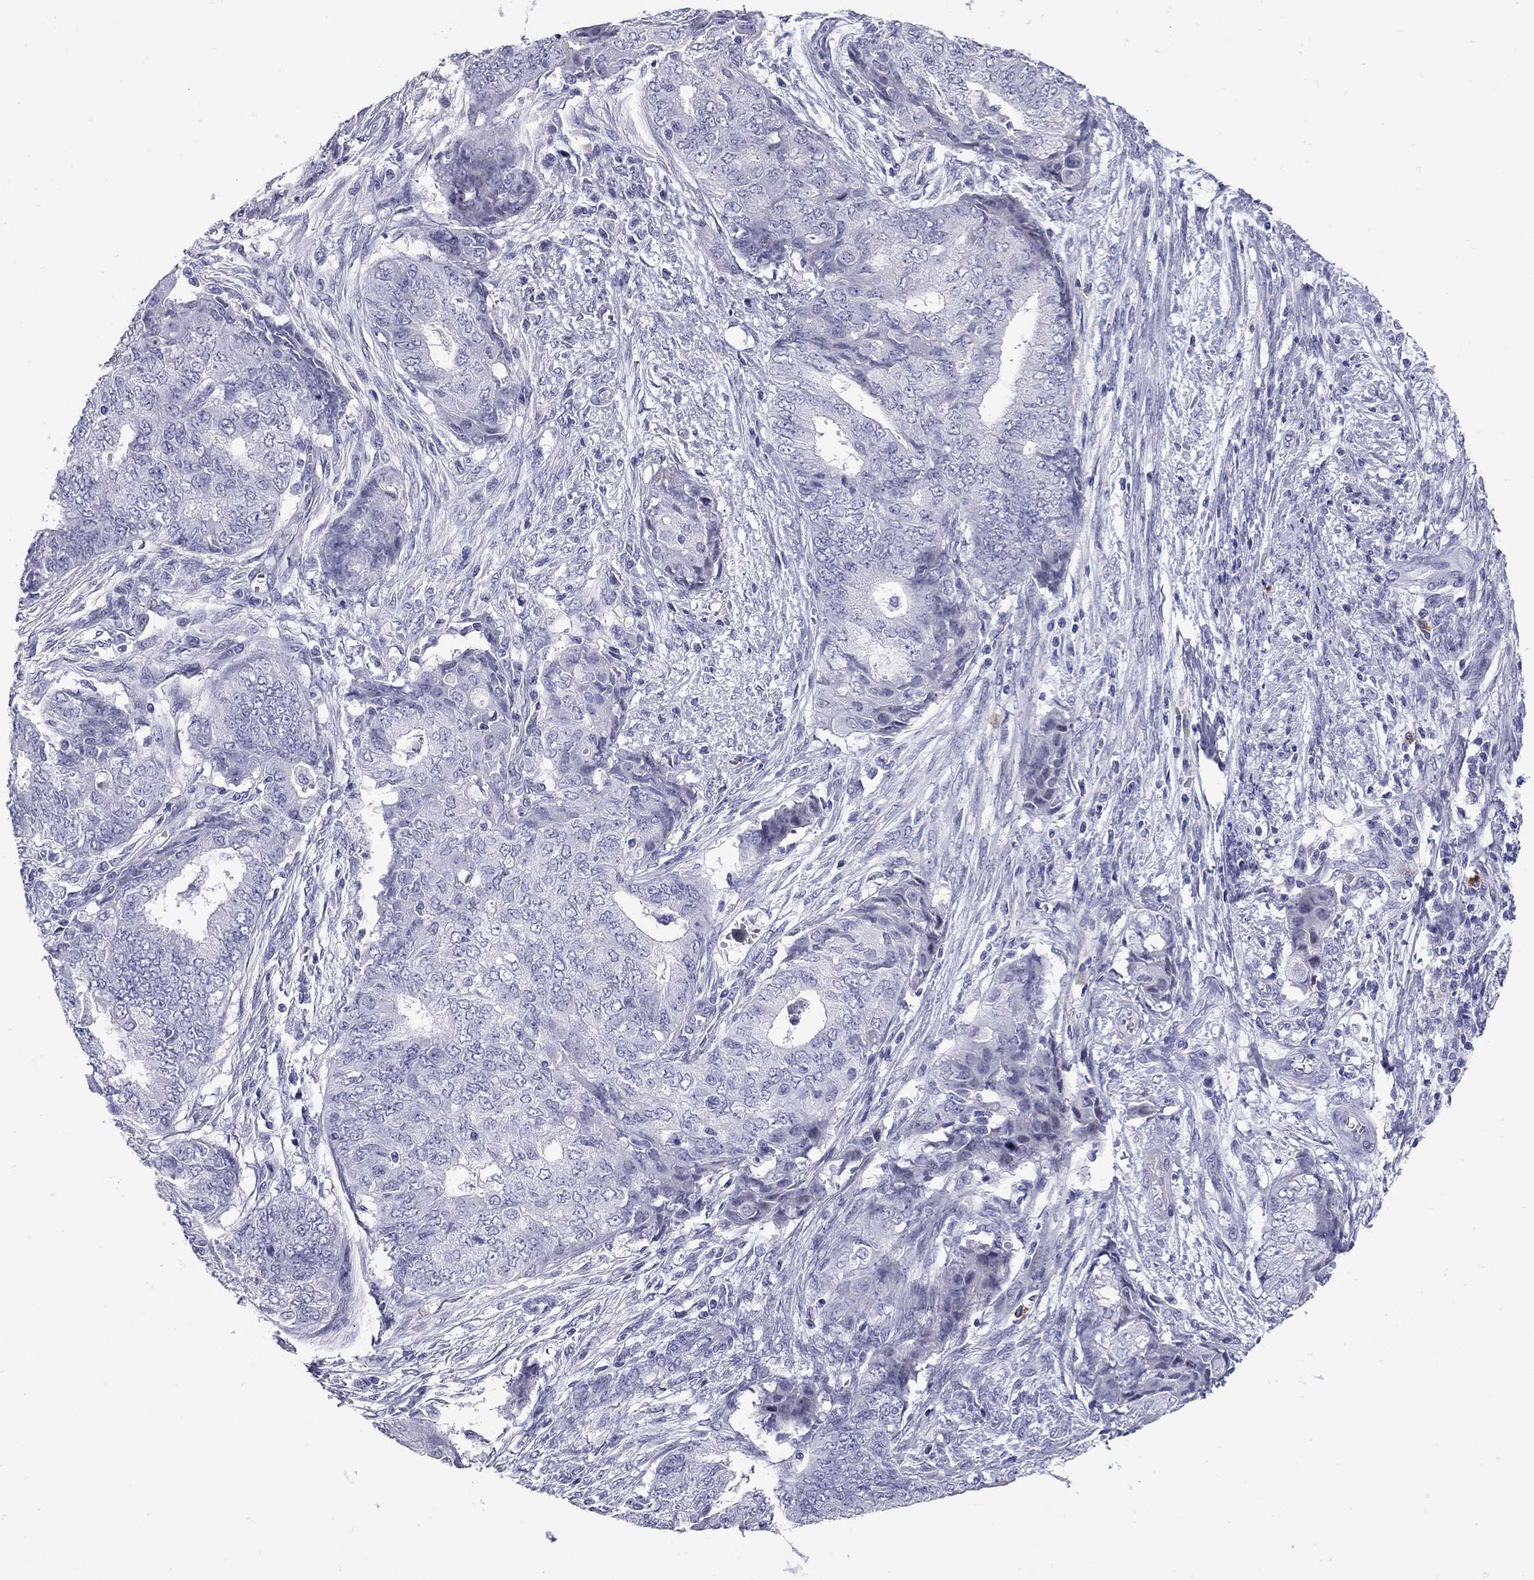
{"staining": {"intensity": "negative", "quantity": "none", "location": "none"}, "tissue": "endometrial cancer", "cell_type": "Tumor cells", "image_type": "cancer", "snomed": [{"axis": "morphology", "description": "Adenocarcinoma, NOS"}, {"axis": "topography", "description": "Endometrium"}], "caption": "The photomicrograph displays no significant expression in tumor cells of endometrial cancer.", "gene": "C8orf88", "patient": {"sex": "female", "age": 62}}